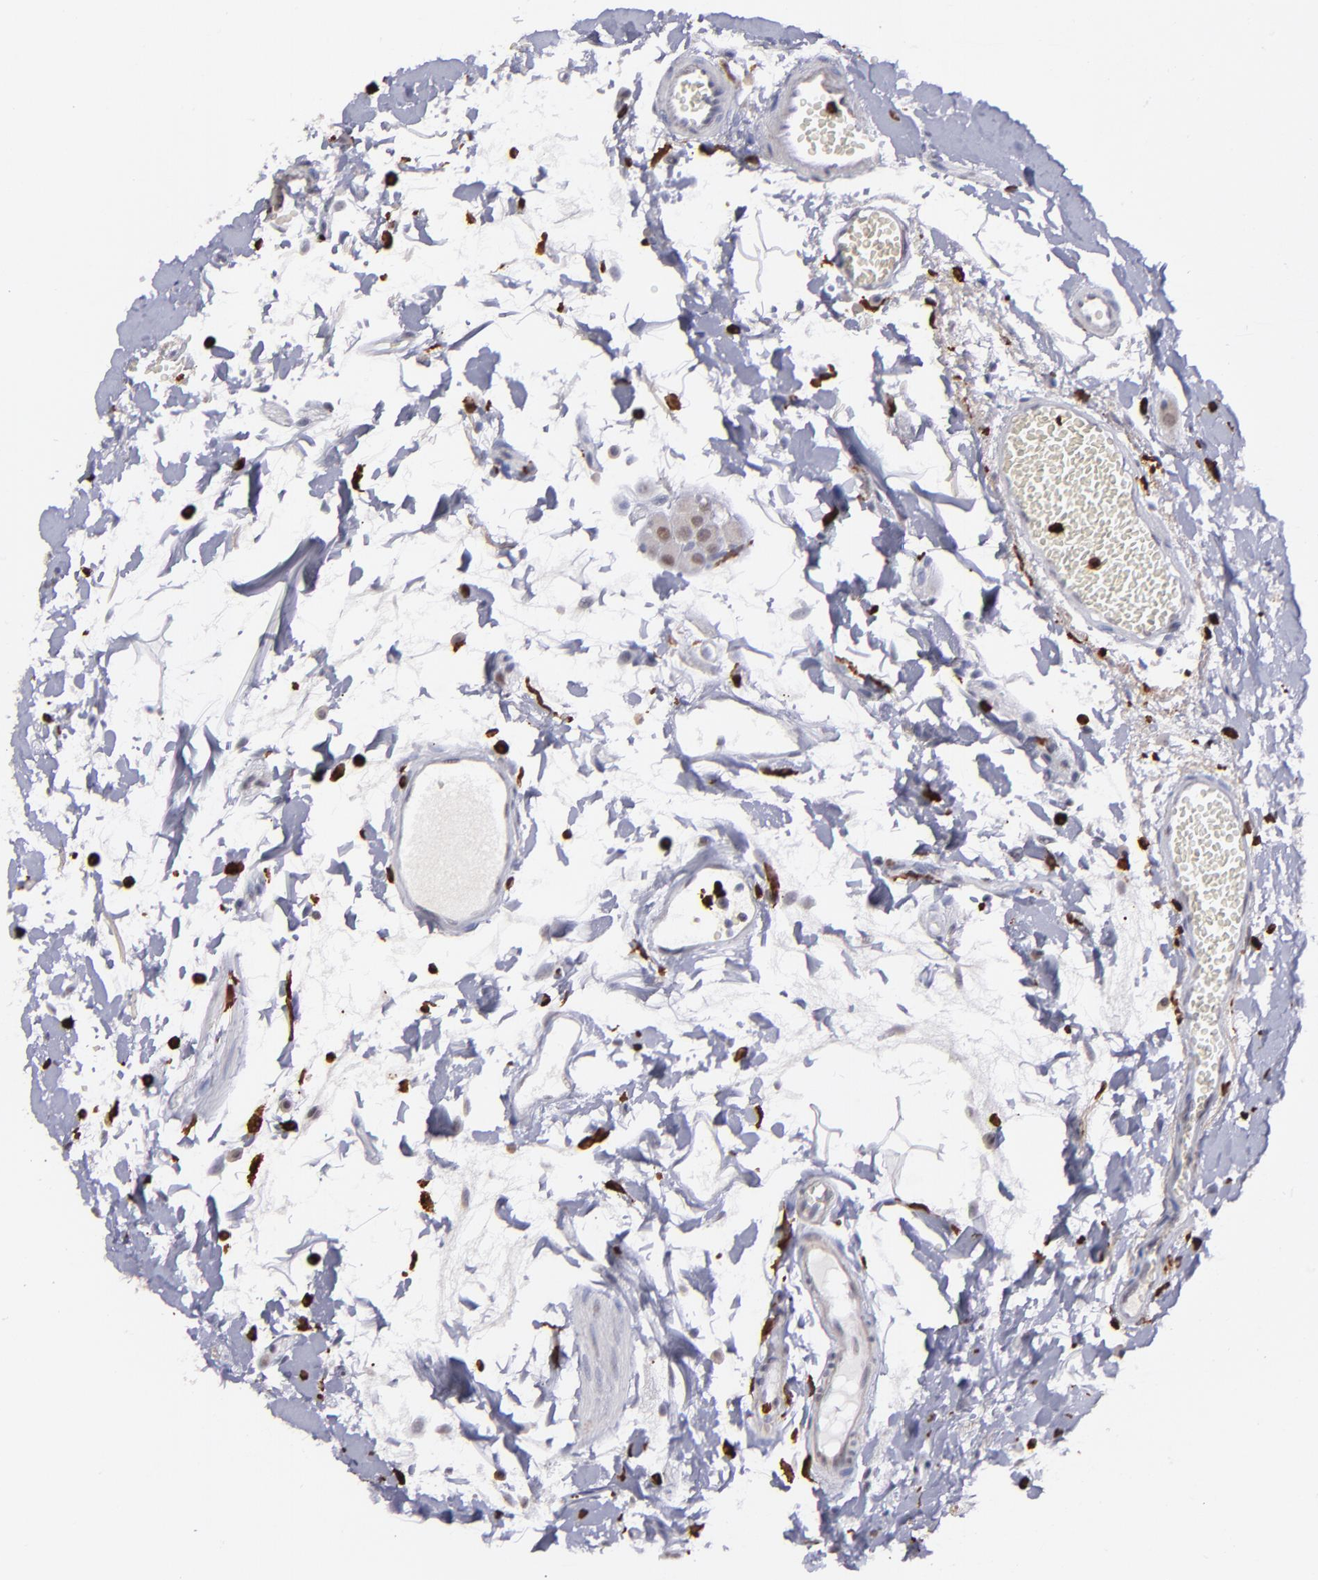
{"staining": {"intensity": "negative", "quantity": "none", "location": "none"}, "tissue": "small intestine", "cell_type": "Glandular cells", "image_type": "normal", "snomed": [{"axis": "morphology", "description": "Normal tissue, NOS"}, {"axis": "topography", "description": "Small intestine"}], "caption": "This is an immunohistochemistry (IHC) histopathology image of unremarkable small intestine. There is no positivity in glandular cells.", "gene": "NCF2", "patient": {"sex": "female", "age": 61}}